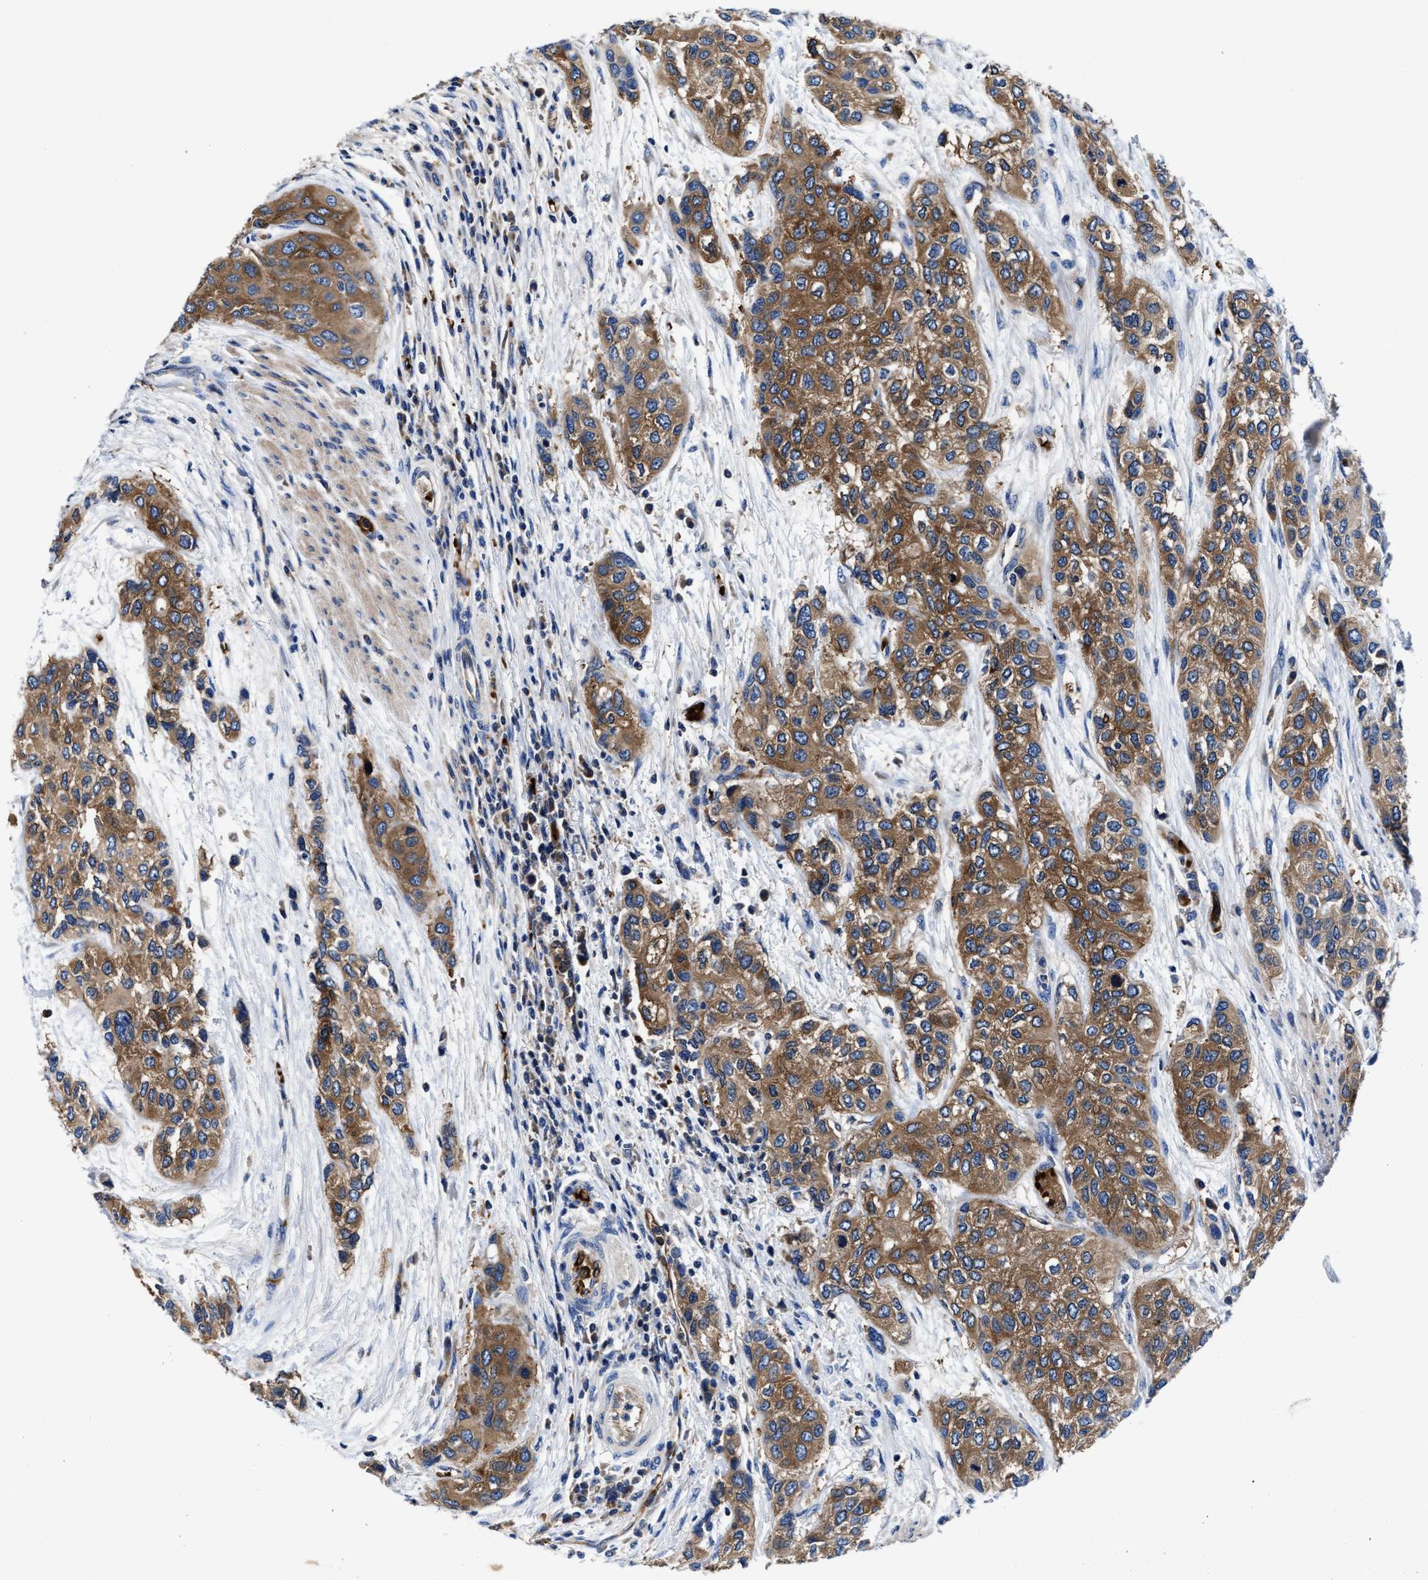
{"staining": {"intensity": "moderate", "quantity": ">75%", "location": "cytoplasmic/membranous"}, "tissue": "urothelial cancer", "cell_type": "Tumor cells", "image_type": "cancer", "snomed": [{"axis": "morphology", "description": "Urothelial carcinoma, High grade"}, {"axis": "topography", "description": "Urinary bladder"}], "caption": "A brown stain labels moderate cytoplasmic/membranous staining of a protein in urothelial cancer tumor cells. (DAB IHC with brightfield microscopy, high magnification).", "gene": "PHLPP1", "patient": {"sex": "female", "age": 56}}